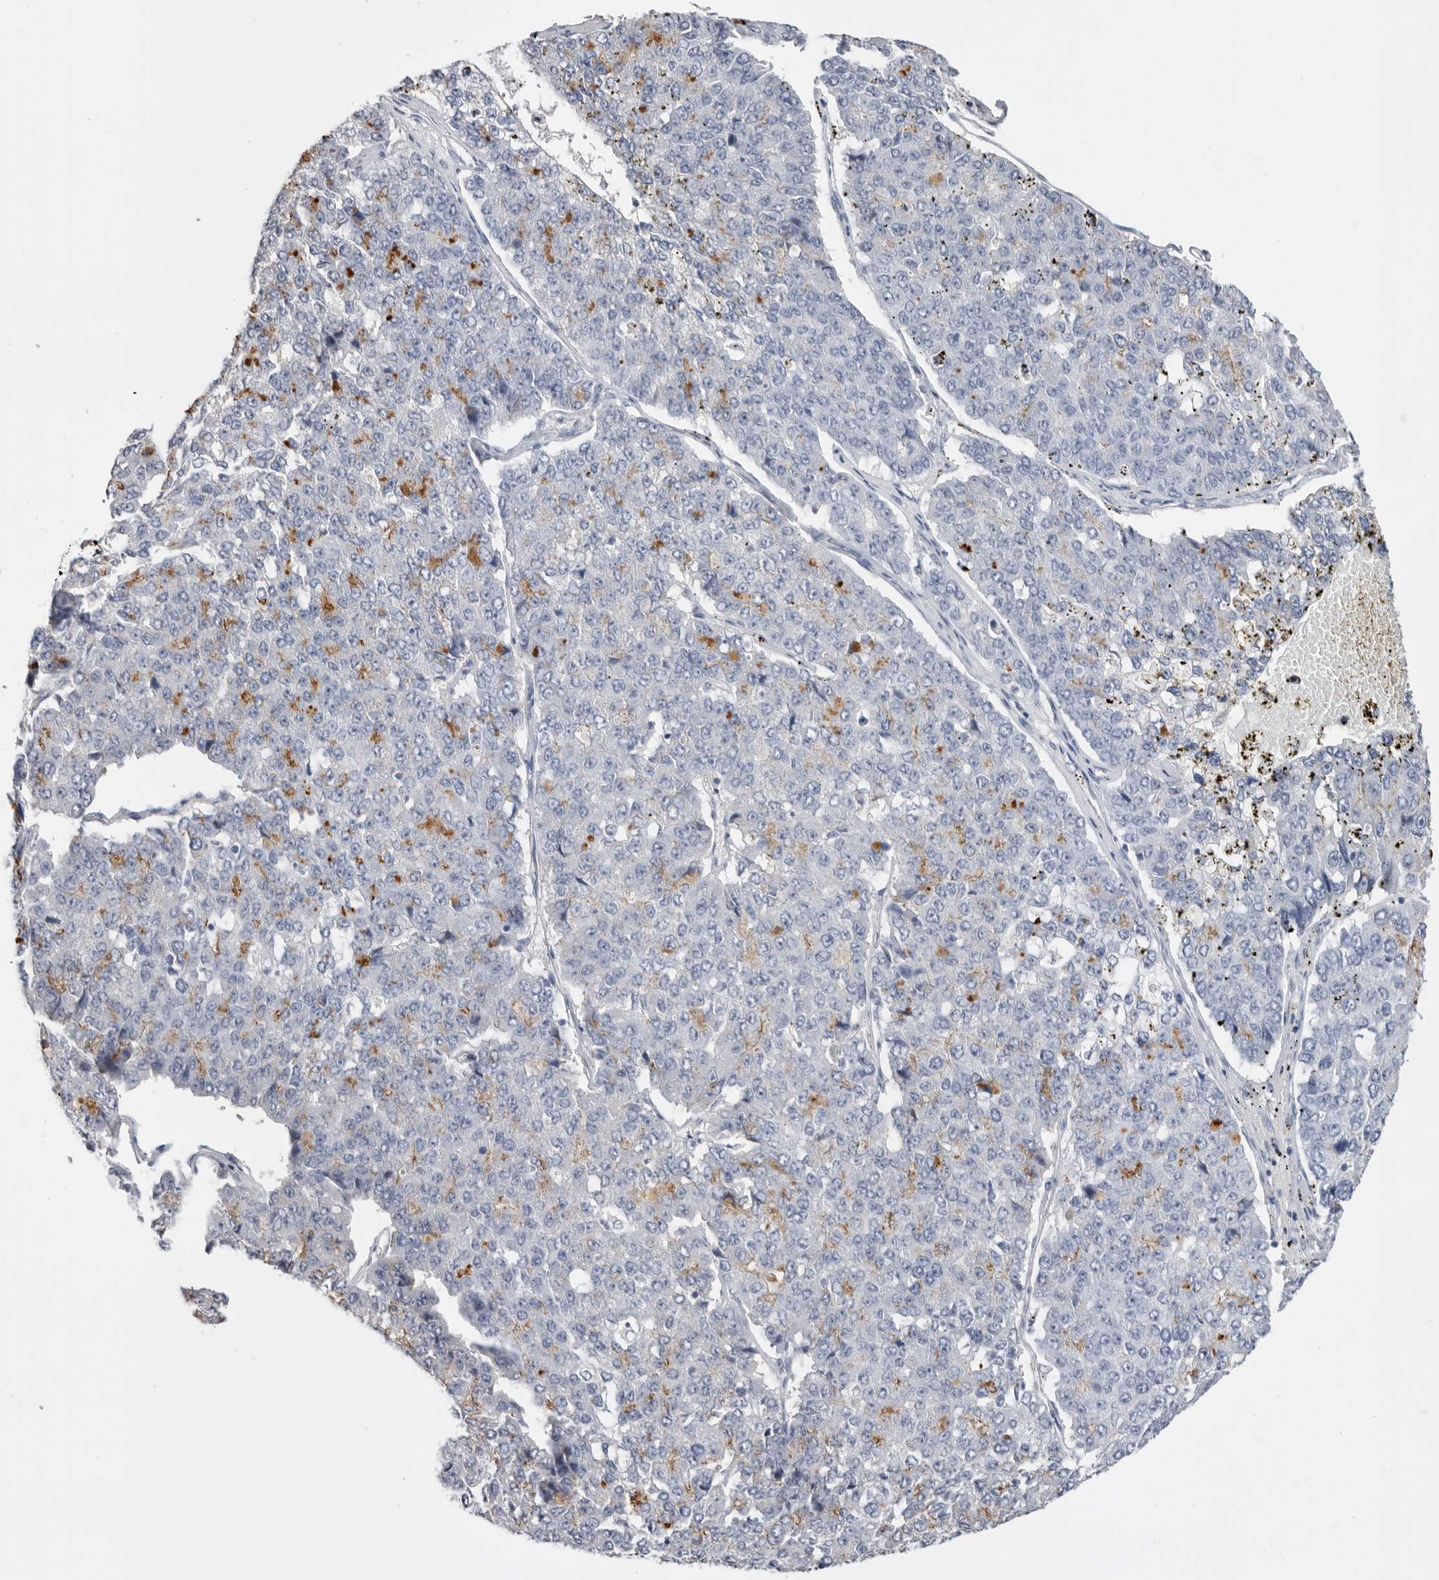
{"staining": {"intensity": "negative", "quantity": "none", "location": "none"}, "tissue": "pancreatic cancer", "cell_type": "Tumor cells", "image_type": "cancer", "snomed": [{"axis": "morphology", "description": "Adenocarcinoma, NOS"}, {"axis": "topography", "description": "Pancreas"}], "caption": "Immunohistochemistry (IHC) of pancreatic cancer shows no expression in tumor cells.", "gene": "APOA2", "patient": {"sex": "male", "age": 50}}